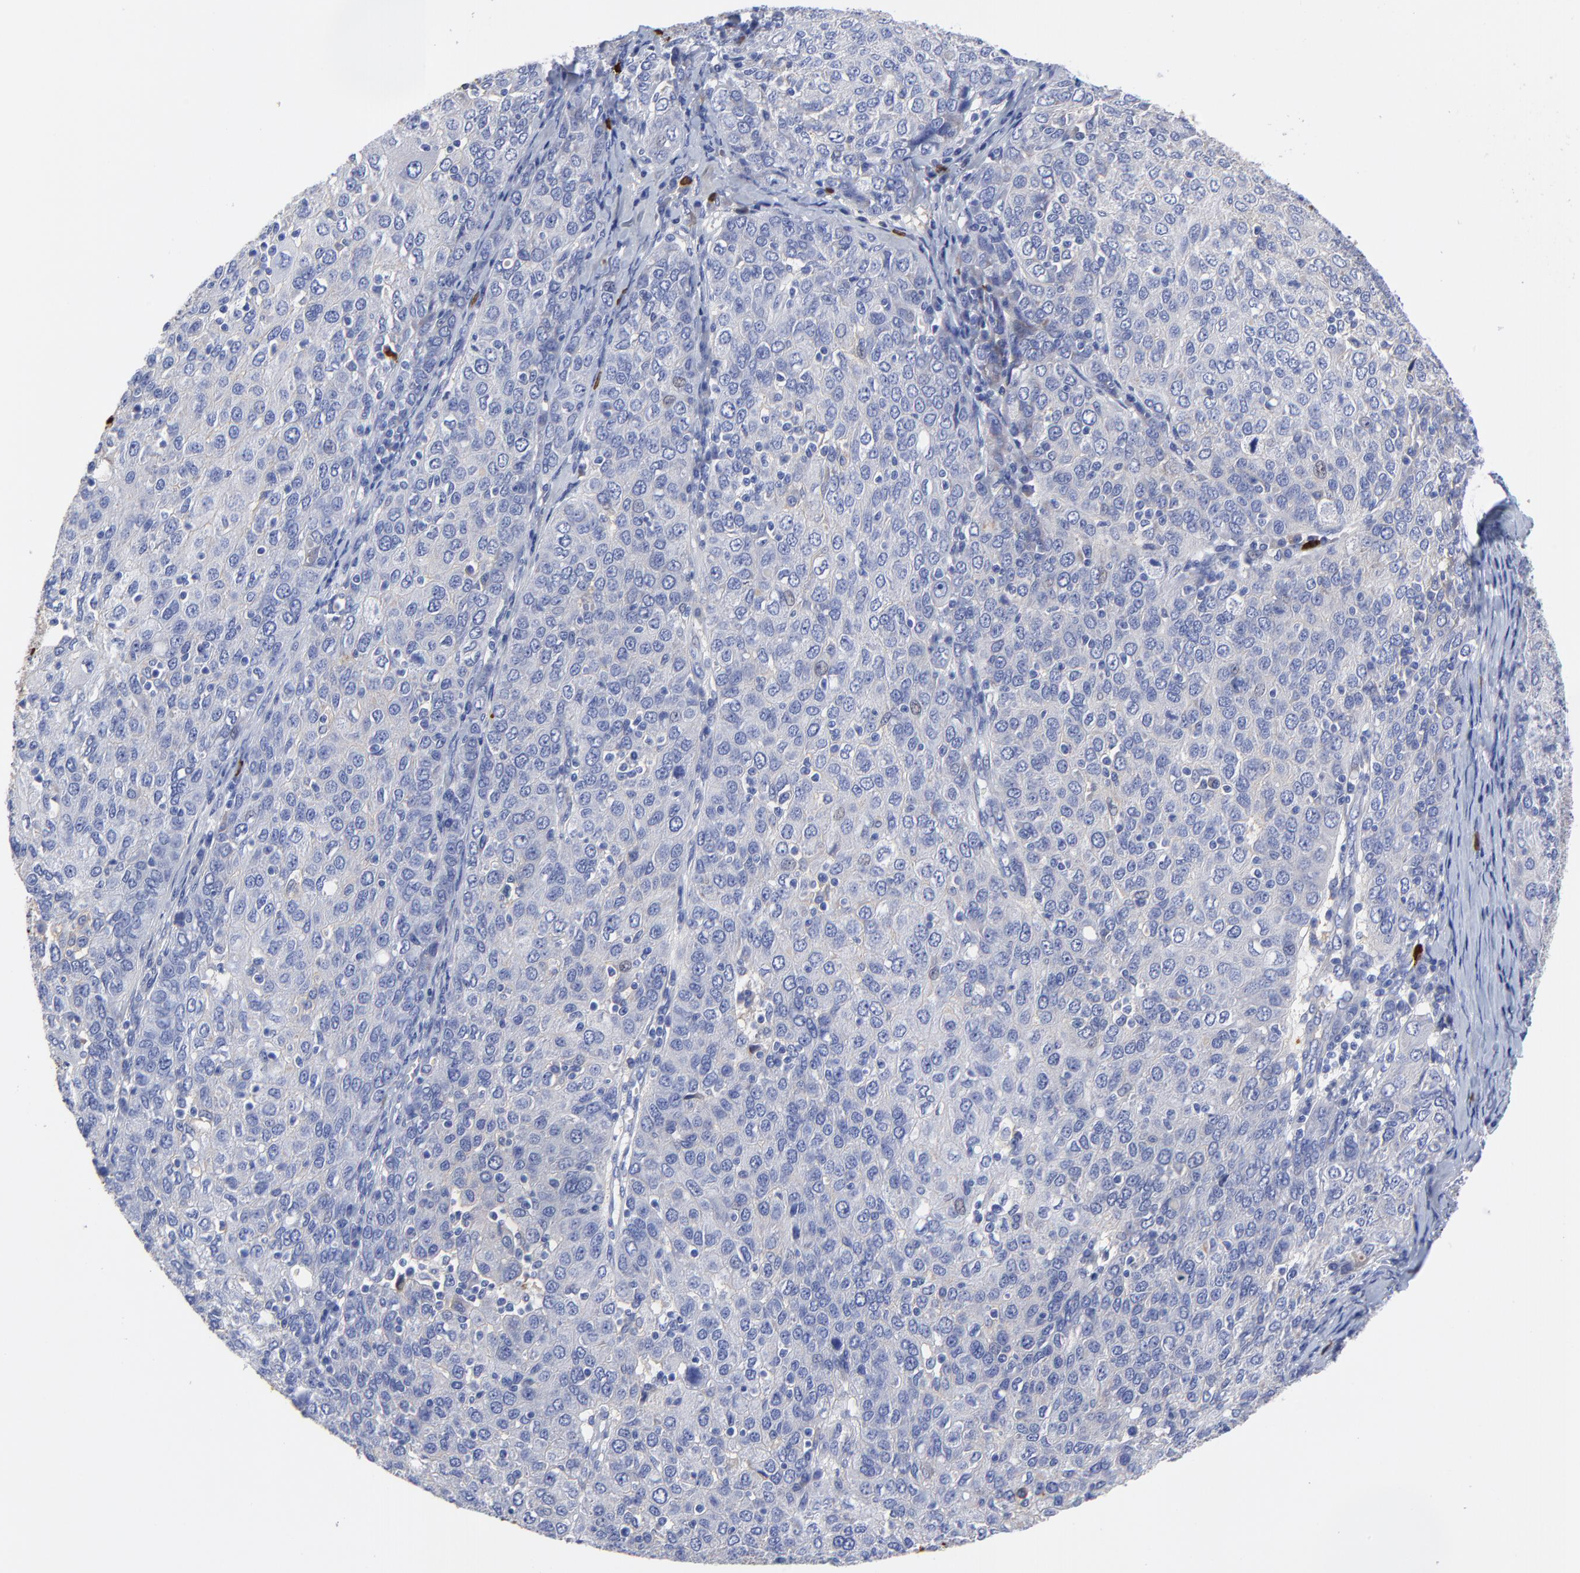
{"staining": {"intensity": "weak", "quantity": "<25%", "location": "cytoplasmic/membranous"}, "tissue": "ovarian cancer", "cell_type": "Tumor cells", "image_type": "cancer", "snomed": [{"axis": "morphology", "description": "Carcinoma, endometroid"}, {"axis": "topography", "description": "Ovary"}], "caption": "A micrograph of human ovarian endometroid carcinoma is negative for staining in tumor cells.", "gene": "IGLV3-10", "patient": {"sex": "female", "age": 50}}